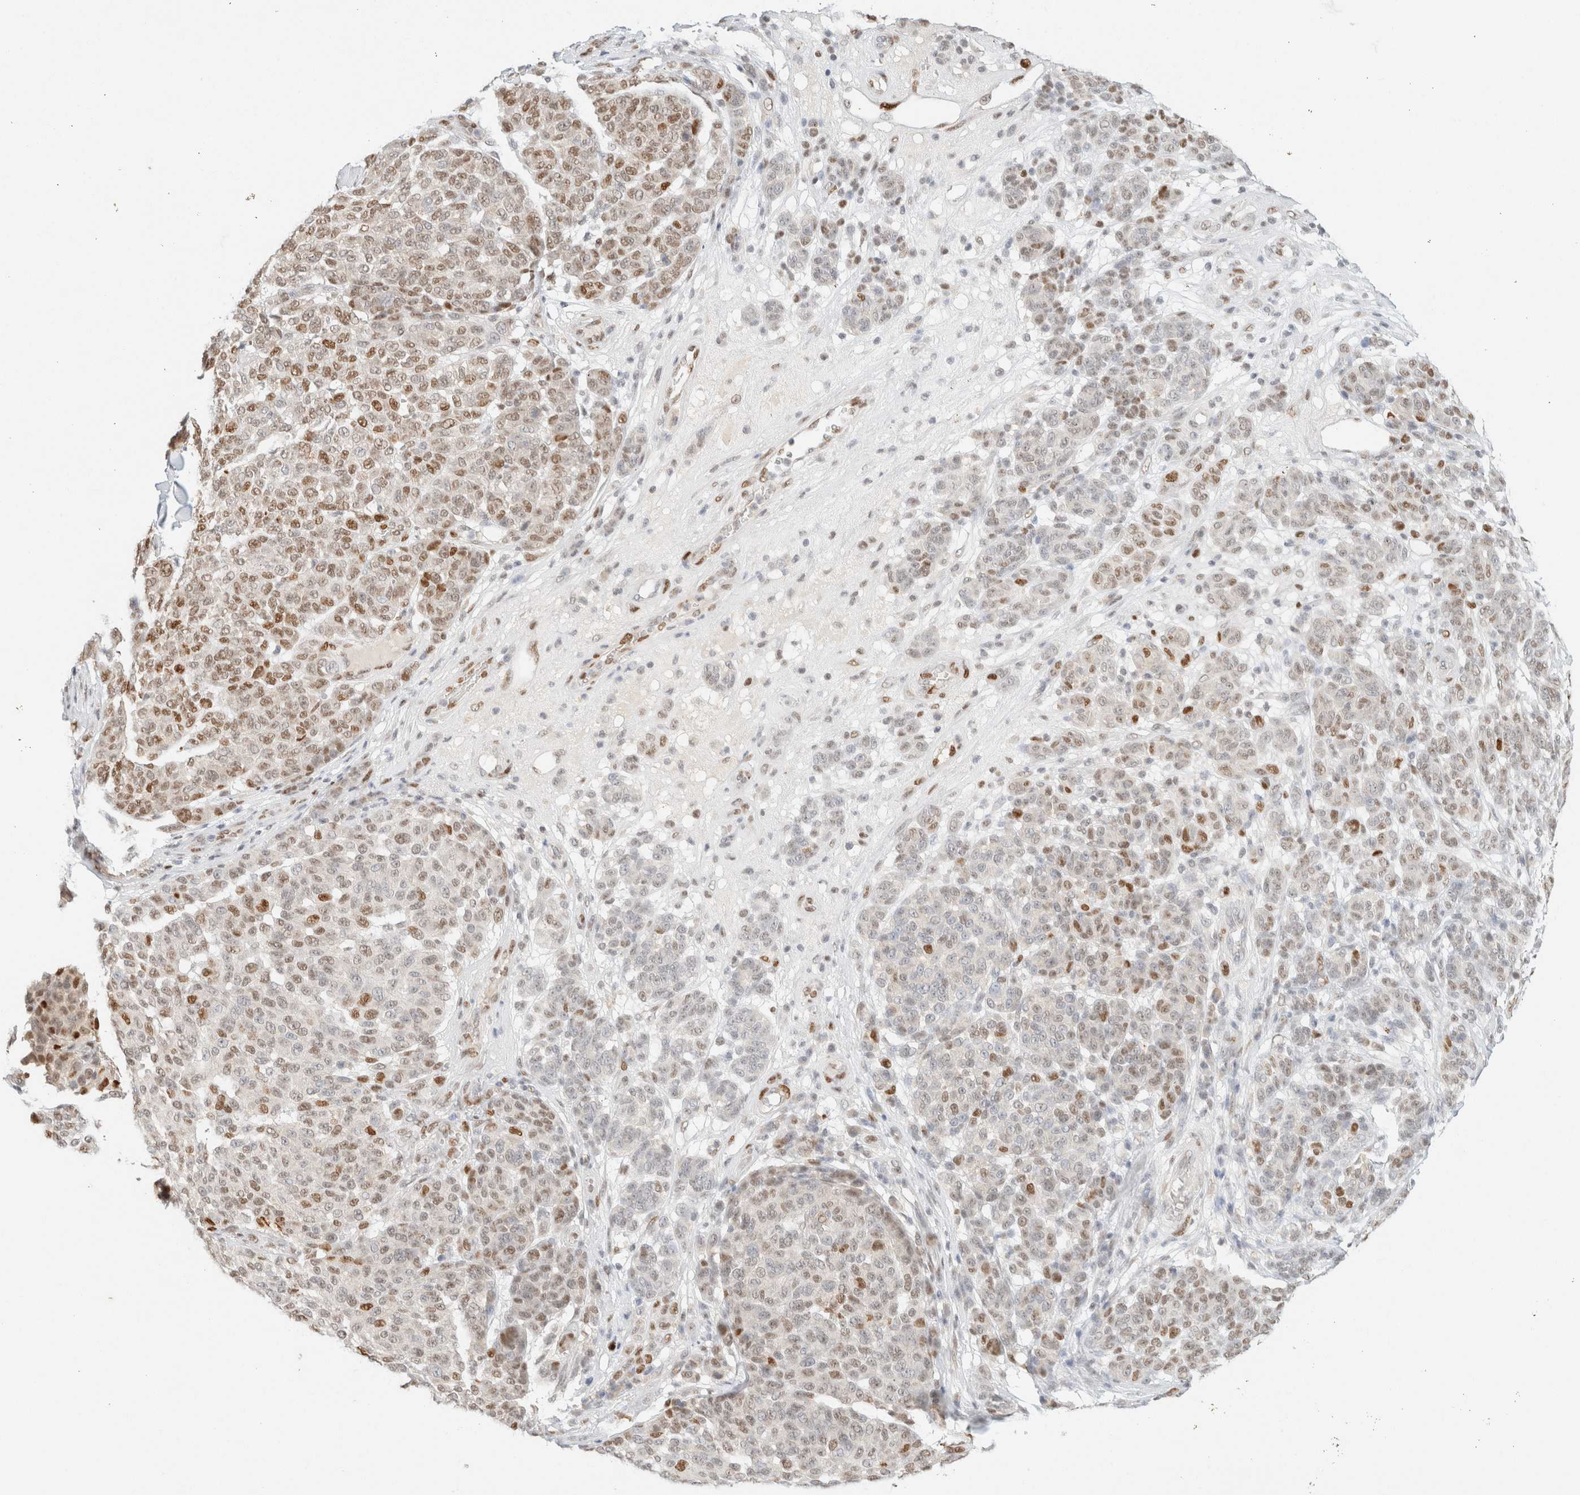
{"staining": {"intensity": "moderate", "quantity": "25%-75%", "location": "nuclear"}, "tissue": "melanoma", "cell_type": "Tumor cells", "image_type": "cancer", "snomed": [{"axis": "morphology", "description": "Malignant melanoma, NOS"}, {"axis": "topography", "description": "Skin"}], "caption": "Protein analysis of malignant melanoma tissue reveals moderate nuclear positivity in about 25%-75% of tumor cells. (DAB (3,3'-diaminobenzidine) IHC, brown staining for protein, blue staining for nuclei).", "gene": "DDB2", "patient": {"sex": "male", "age": 59}}